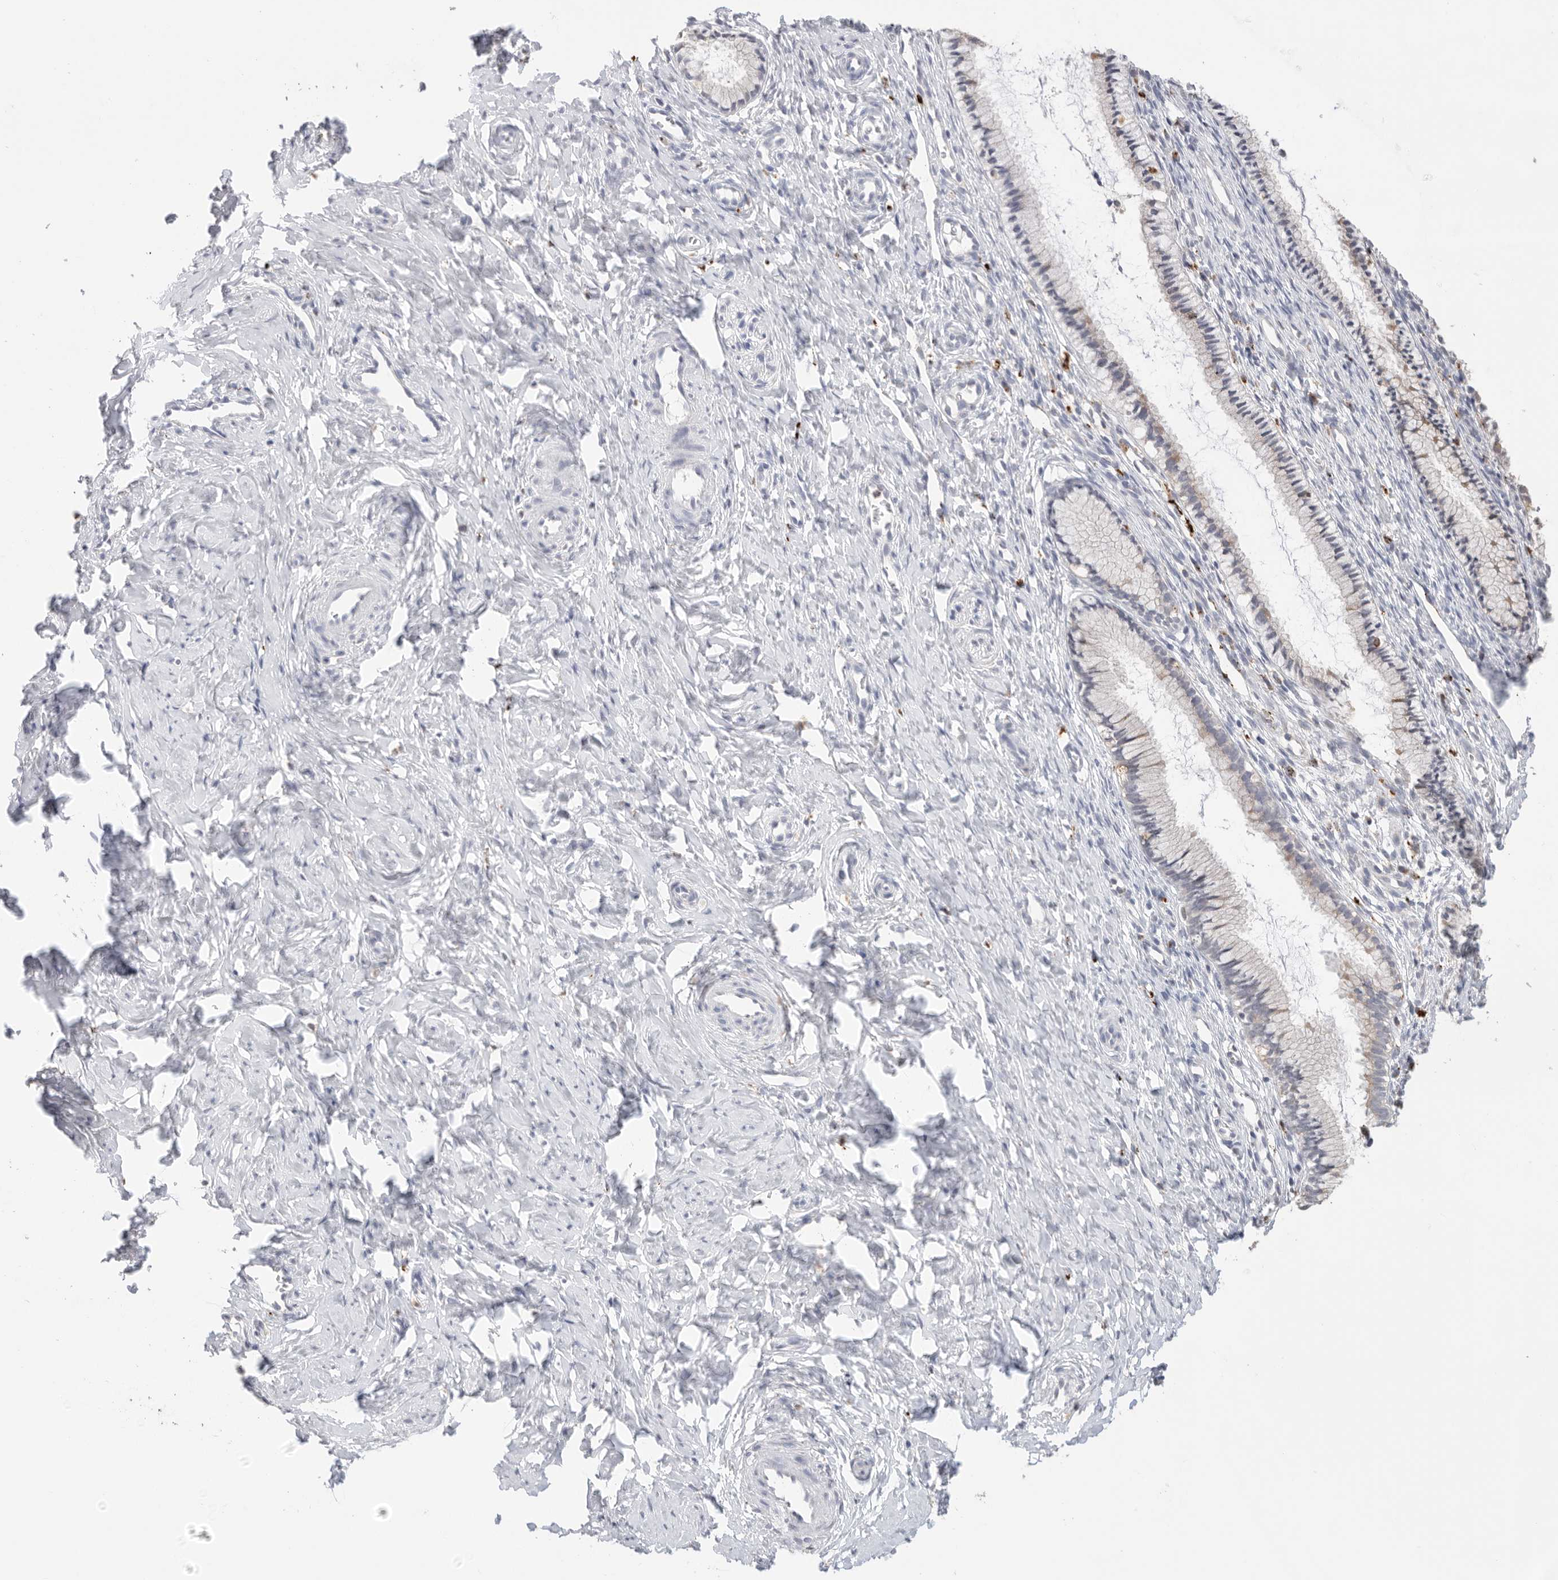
{"staining": {"intensity": "weak", "quantity": "<25%", "location": "cytoplasmic/membranous"}, "tissue": "cervix", "cell_type": "Glandular cells", "image_type": "normal", "snomed": [{"axis": "morphology", "description": "Normal tissue, NOS"}, {"axis": "topography", "description": "Cervix"}], "caption": "Human cervix stained for a protein using IHC exhibits no positivity in glandular cells.", "gene": "GGH", "patient": {"sex": "female", "age": 27}}